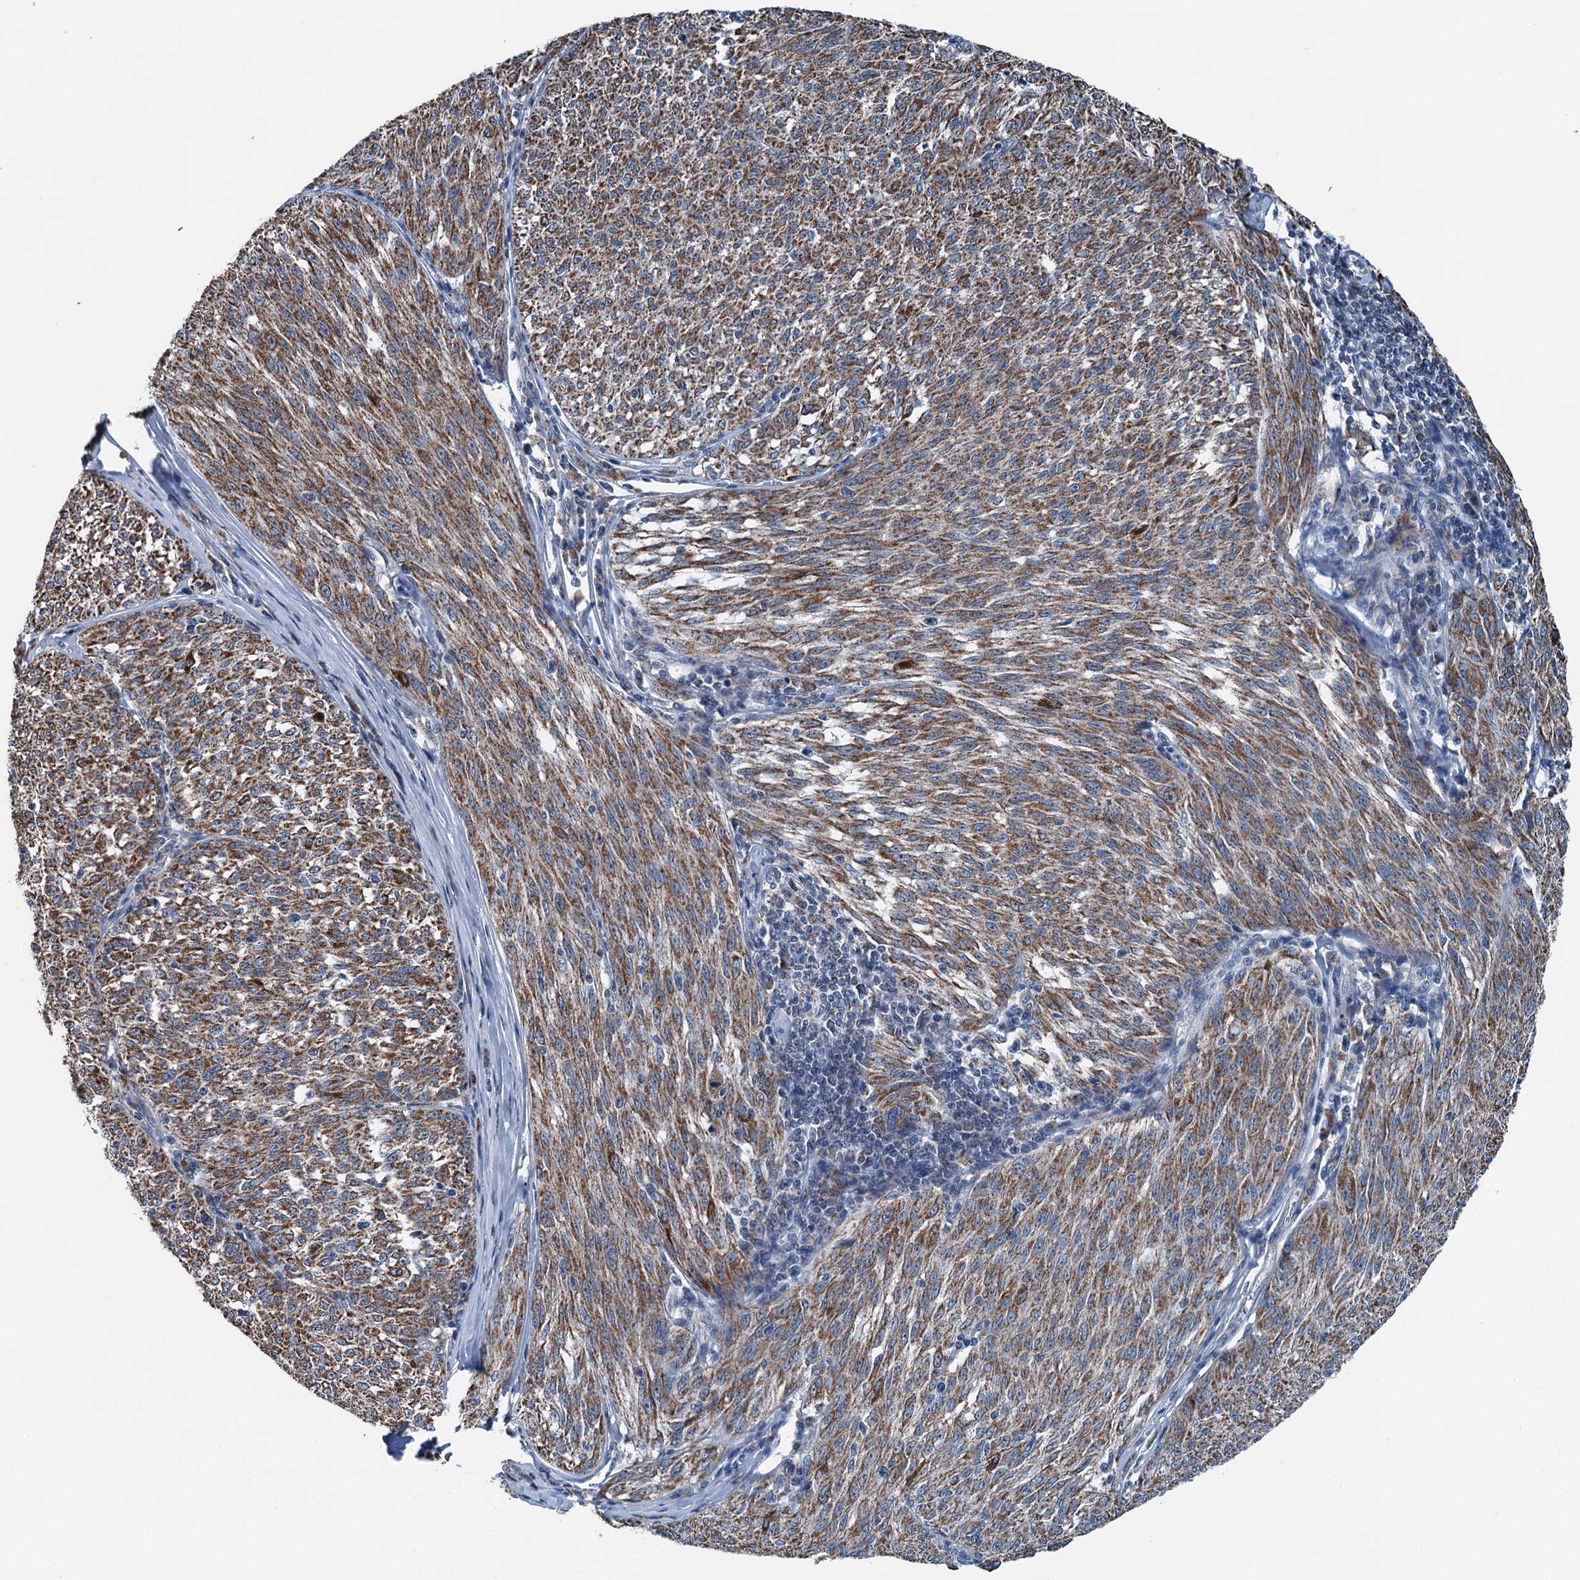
{"staining": {"intensity": "strong", "quantity": ">75%", "location": "cytoplasmic/membranous"}, "tissue": "melanoma", "cell_type": "Tumor cells", "image_type": "cancer", "snomed": [{"axis": "morphology", "description": "Malignant melanoma, NOS"}, {"axis": "topography", "description": "Skin"}], "caption": "IHC of melanoma displays high levels of strong cytoplasmic/membranous staining in approximately >75% of tumor cells.", "gene": "TRPT1", "patient": {"sex": "female", "age": 72}}